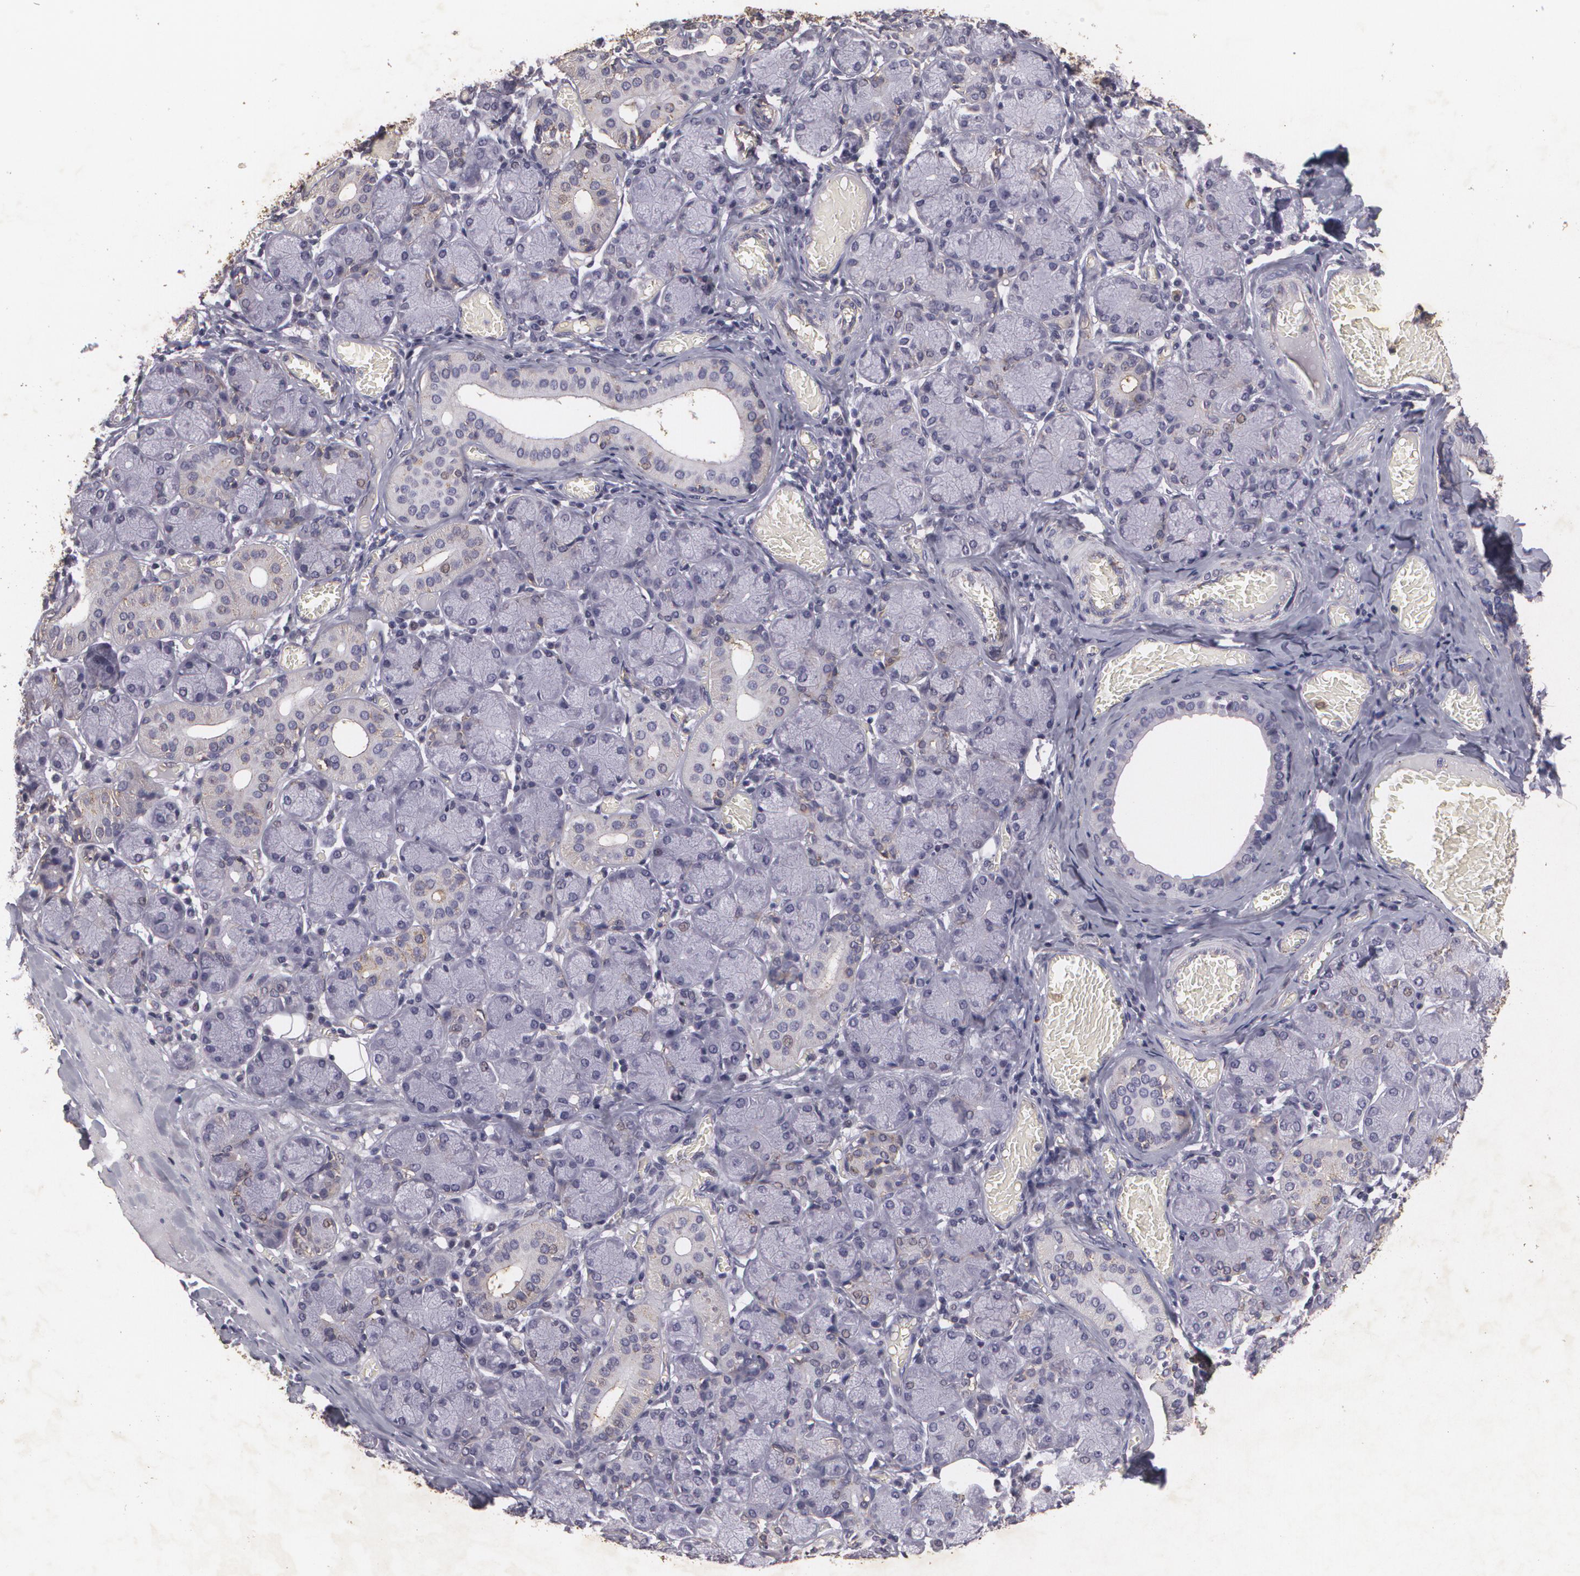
{"staining": {"intensity": "weak", "quantity": "<25%", "location": "cytoplasmic/membranous"}, "tissue": "salivary gland", "cell_type": "Glandular cells", "image_type": "normal", "snomed": [{"axis": "morphology", "description": "Normal tissue, NOS"}, {"axis": "topography", "description": "Salivary gland"}], "caption": "This is an immunohistochemistry (IHC) micrograph of benign salivary gland. There is no expression in glandular cells.", "gene": "KCNA4", "patient": {"sex": "female", "age": 24}}